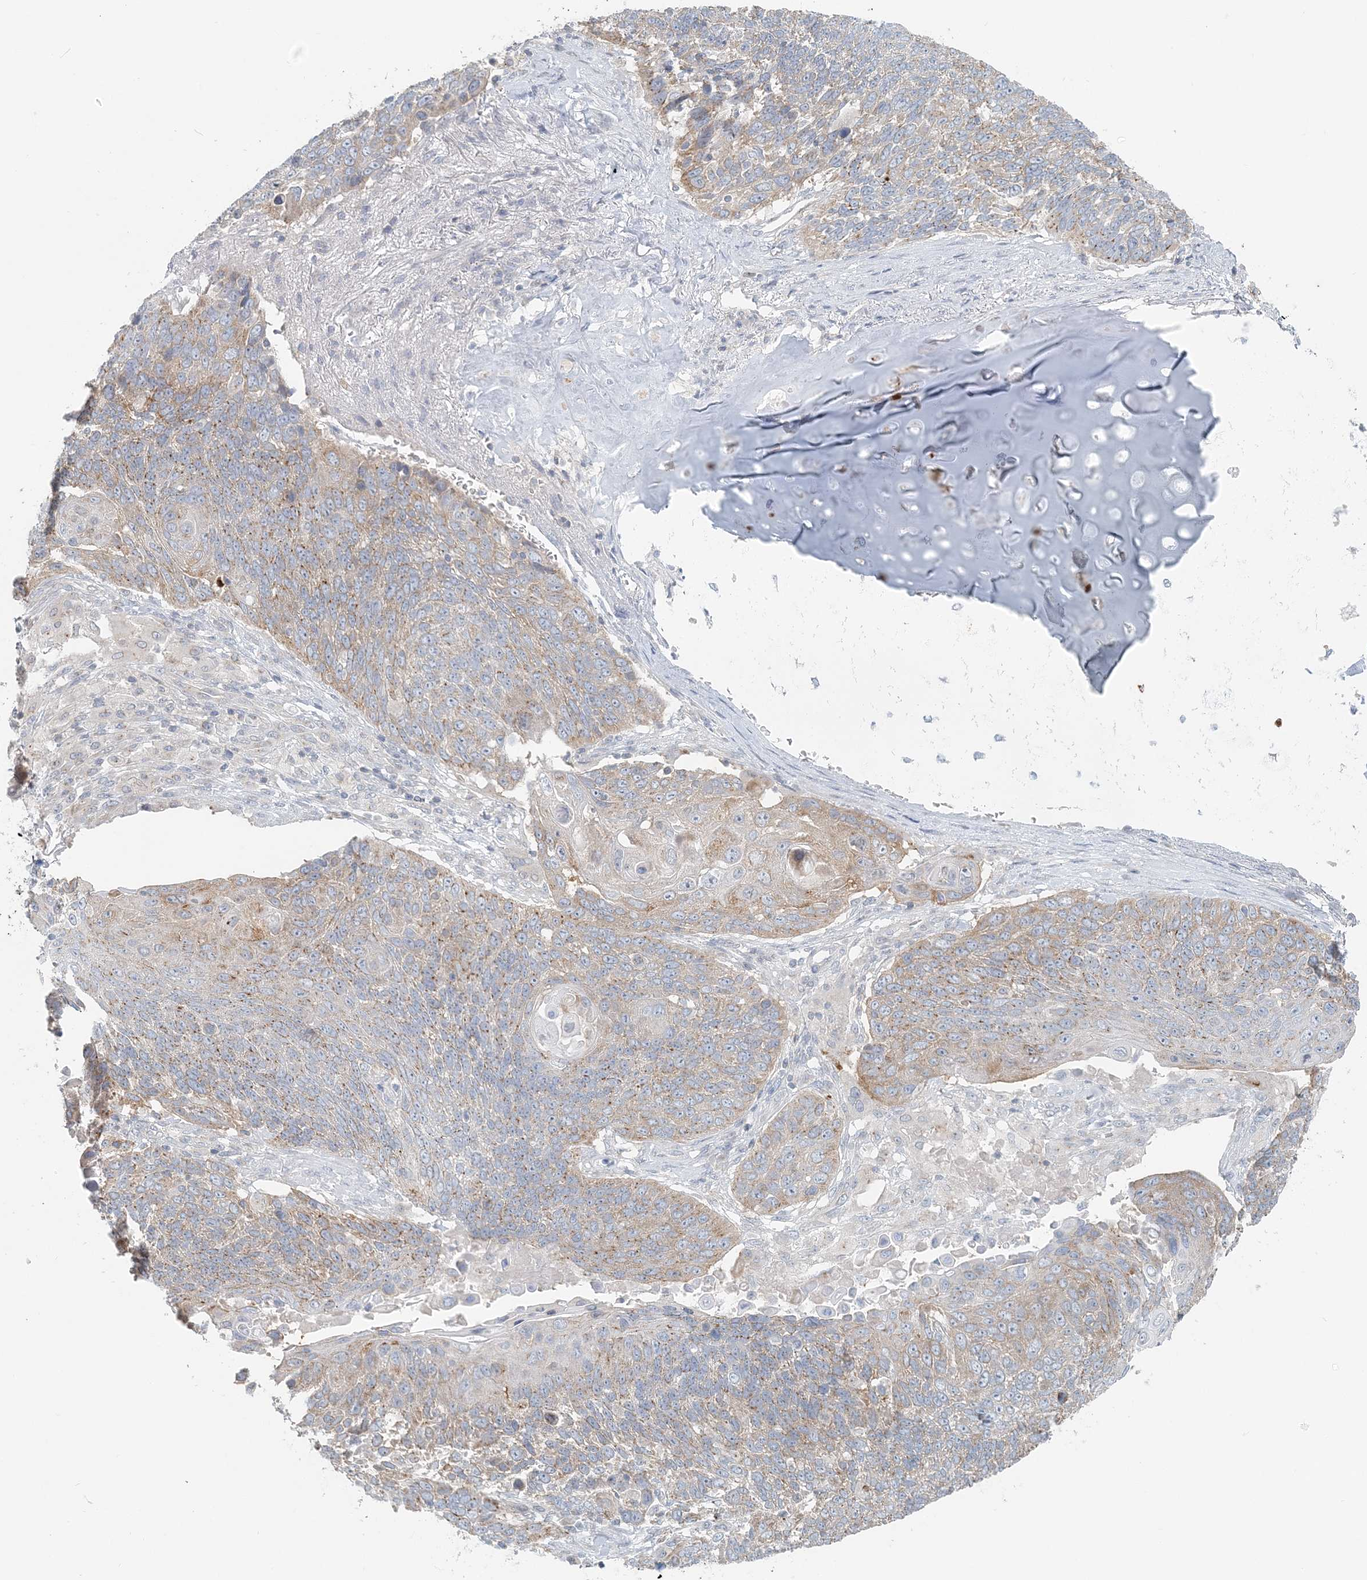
{"staining": {"intensity": "moderate", "quantity": "25%-75%", "location": "cytoplasmic/membranous"}, "tissue": "lung cancer", "cell_type": "Tumor cells", "image_type": "cancer", "snomed": [{"axis": "morphology", "description": "Squamous cell carcinoma, NOS"}, {"axis": "topography", "description": "Lung"}], "caption": "Immunohistochemical staining of lung squamous cell carcinoma shows moderate cytoplasmic/membranous protein expression in approximately 25%-75% of tumor cells.", "gene": "NAA11", "patient": {"sex": "male", "age": 66}}